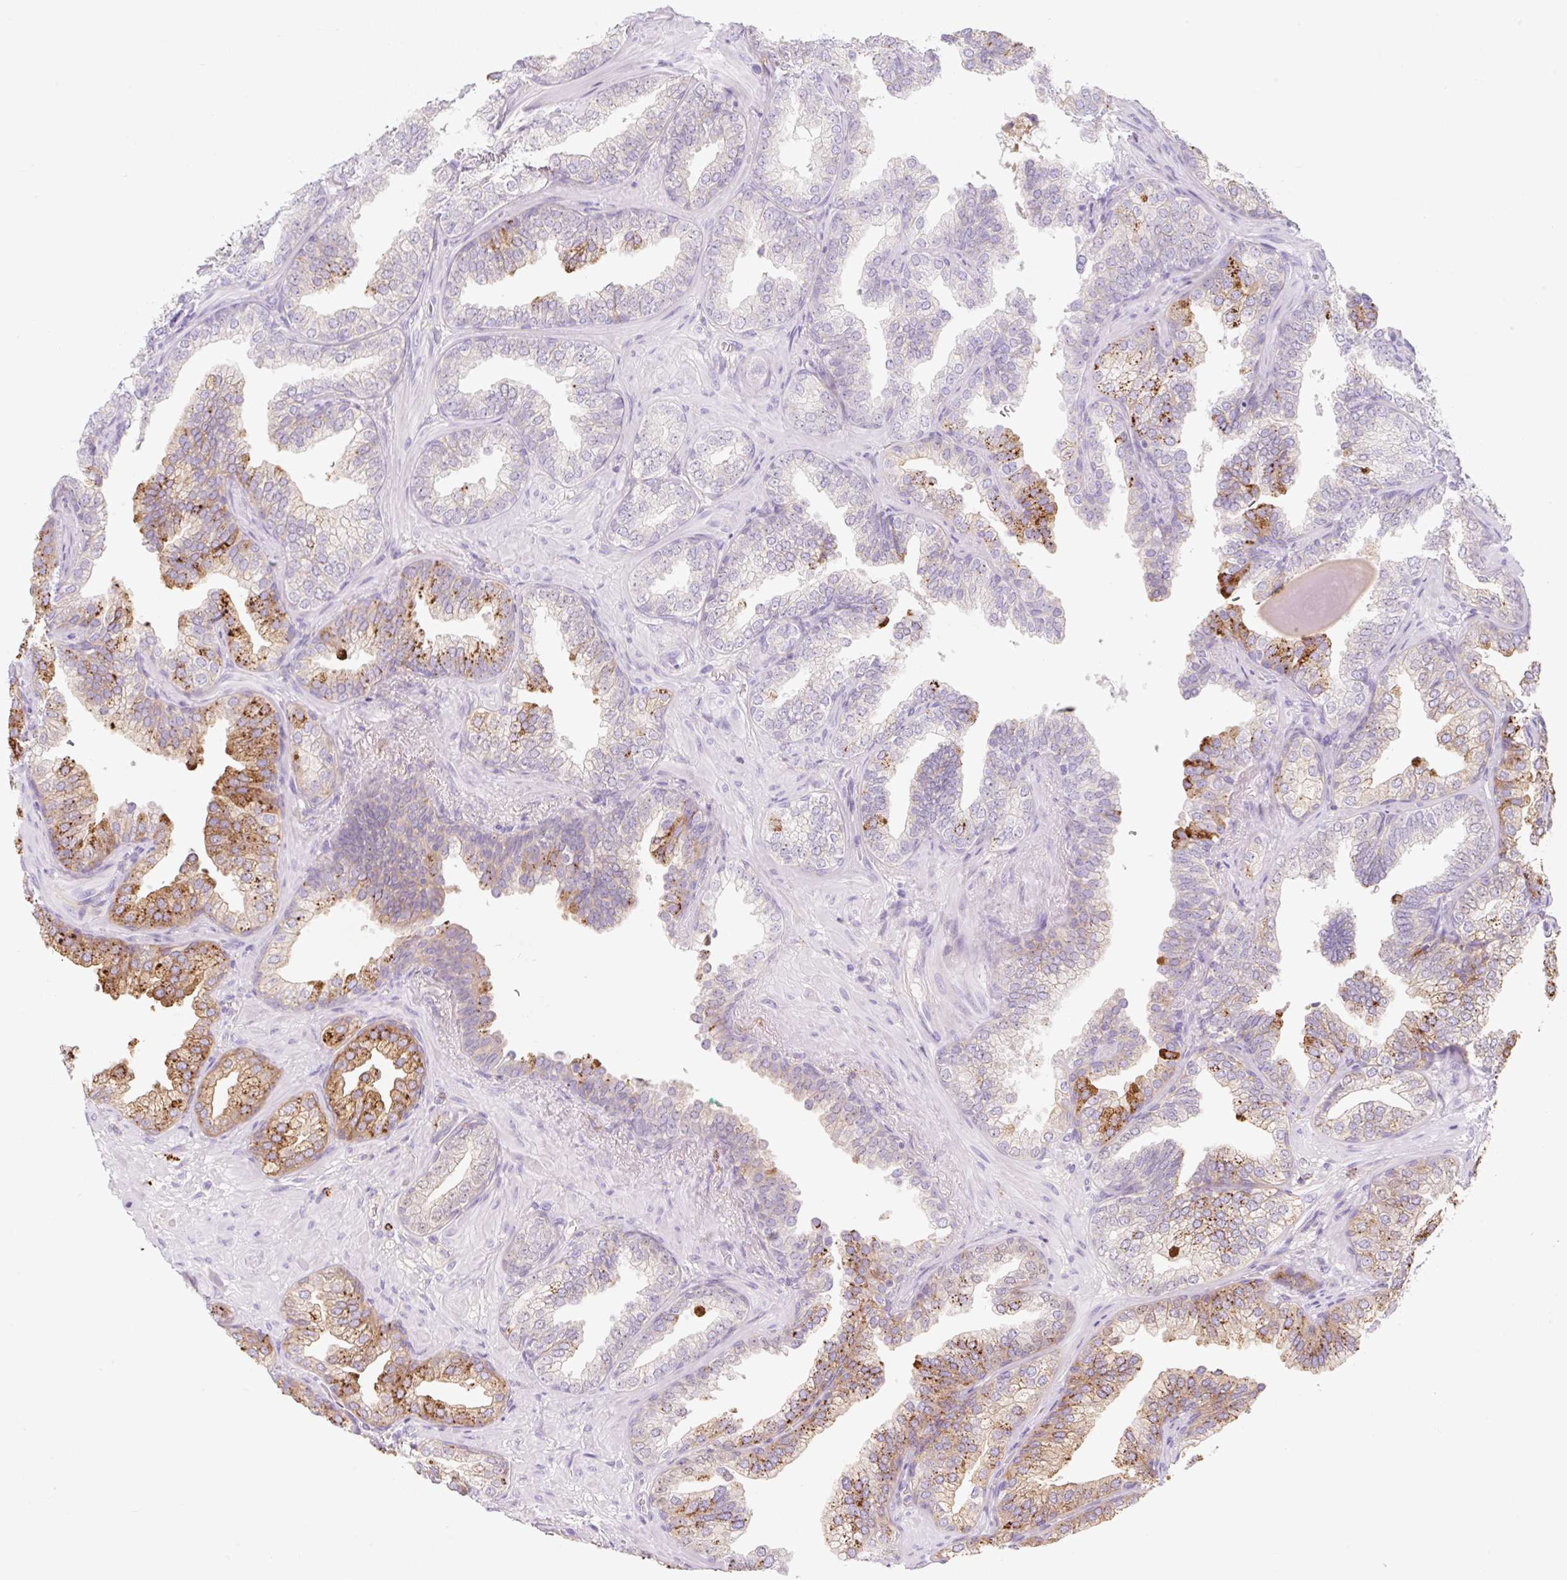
{"staining": {"intensity": "moderate", "quantity": "25%-75%", "location": "cytoplasmic/membranous"}, "tissue": "prostate cancer", "cell_type": "Tumor cells", "image_type": "cancer", "snomed": [{"axis": "morphology", "description": "Adenocarcinoma, High grade"}, {"axis": "topography", "description": "Prostate"}], "caption": "Moderate cytoplasmic/membranous positivity for a protein is identified in about 25%-75% of tumor cells of prostate cancer using immunohistochemistry.", "gene": "LYVE1", "patient": {"sex": "male", "age": 58}}